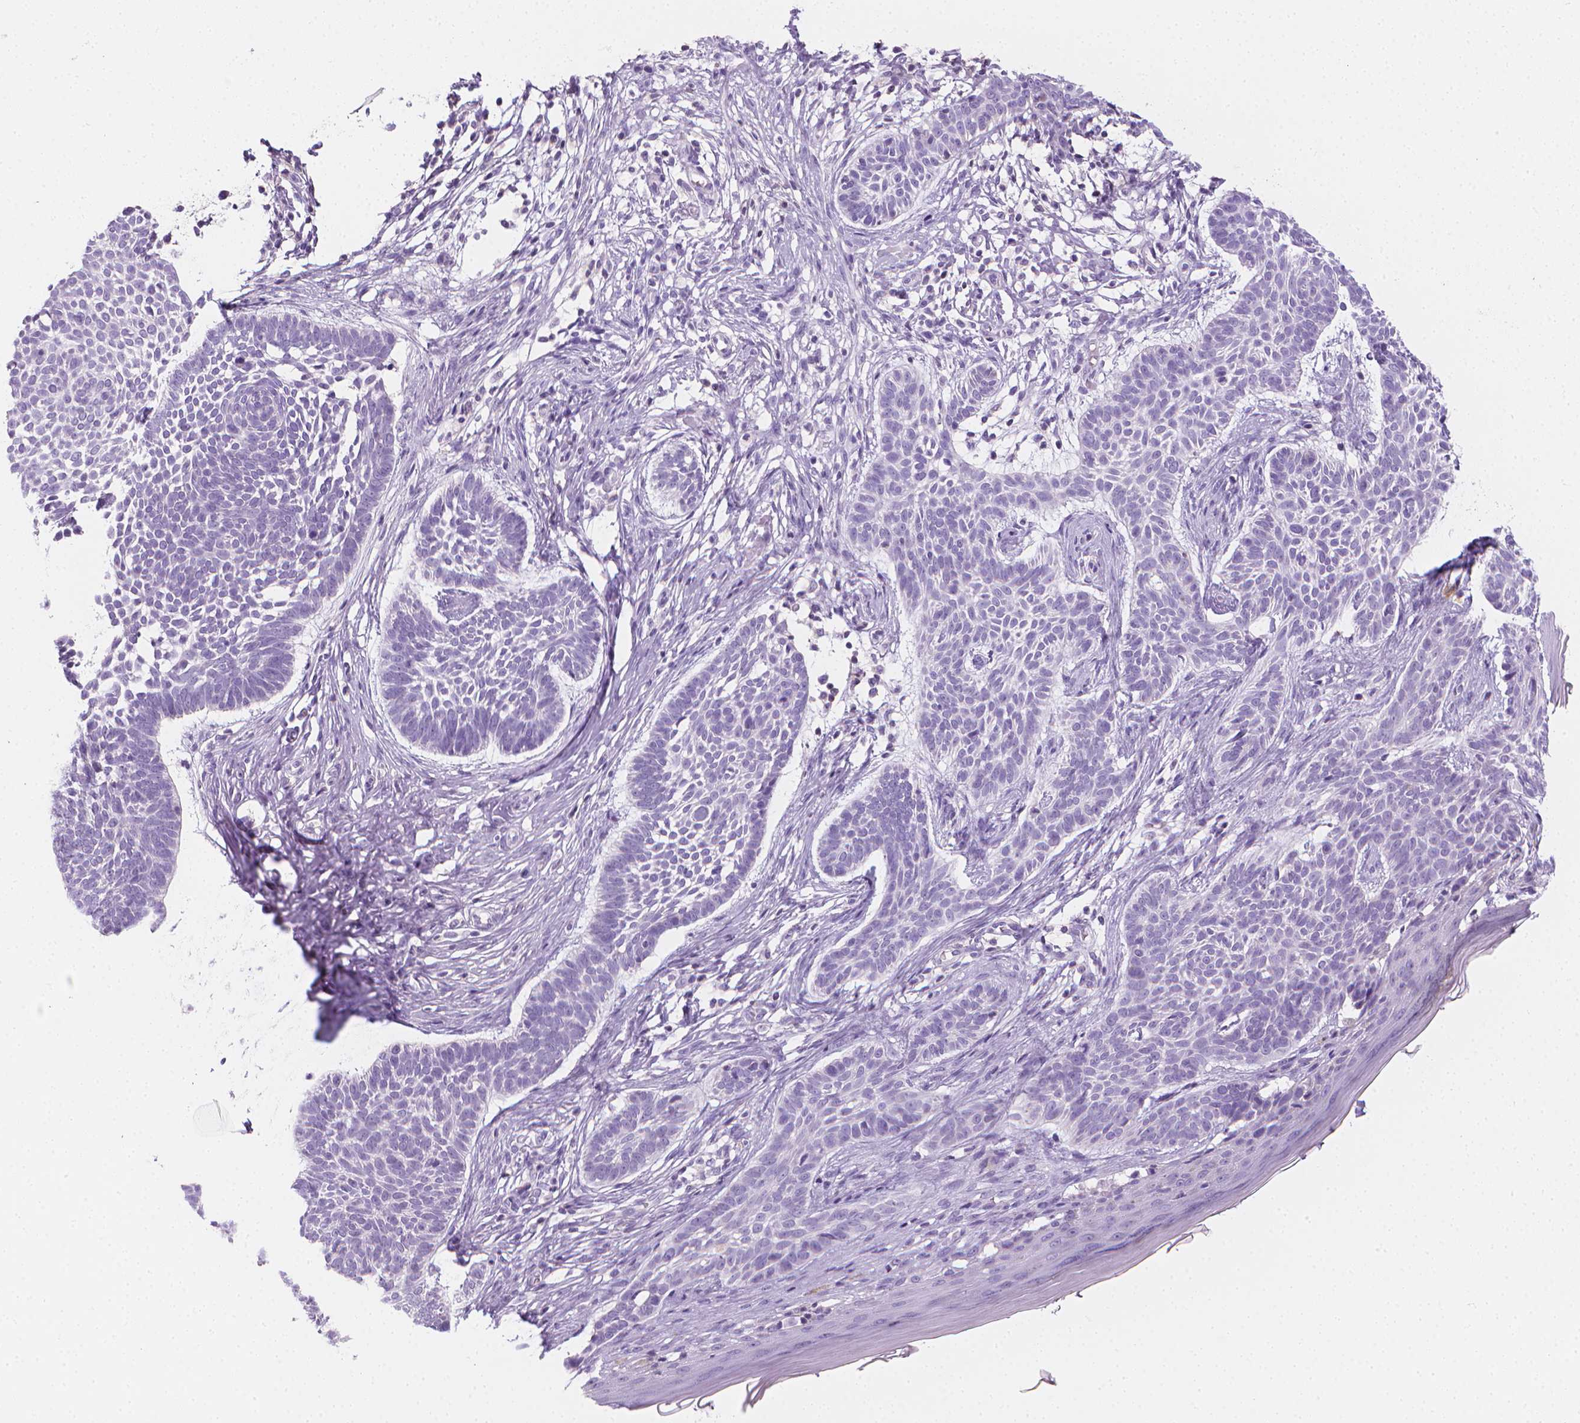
{"staining": {"intensity": "negative", "quantity": "none", "location": "none"}, "tissue": "skin cancer", "cell_type": "Tumor cells", "image_type": "cancer", "snomed": [{"axis": "morphology", "description": "Basal cell carcinoma"}, {"axis": "topography", "description": "Skin"}], "caption": "The immunohistochemistry (IHC) image has no significant expression in tumor cells of skin basal cell carcinoma tissue.", "gene": "DCAF8L1", "patient": {"sex": "male", "age": 85}}